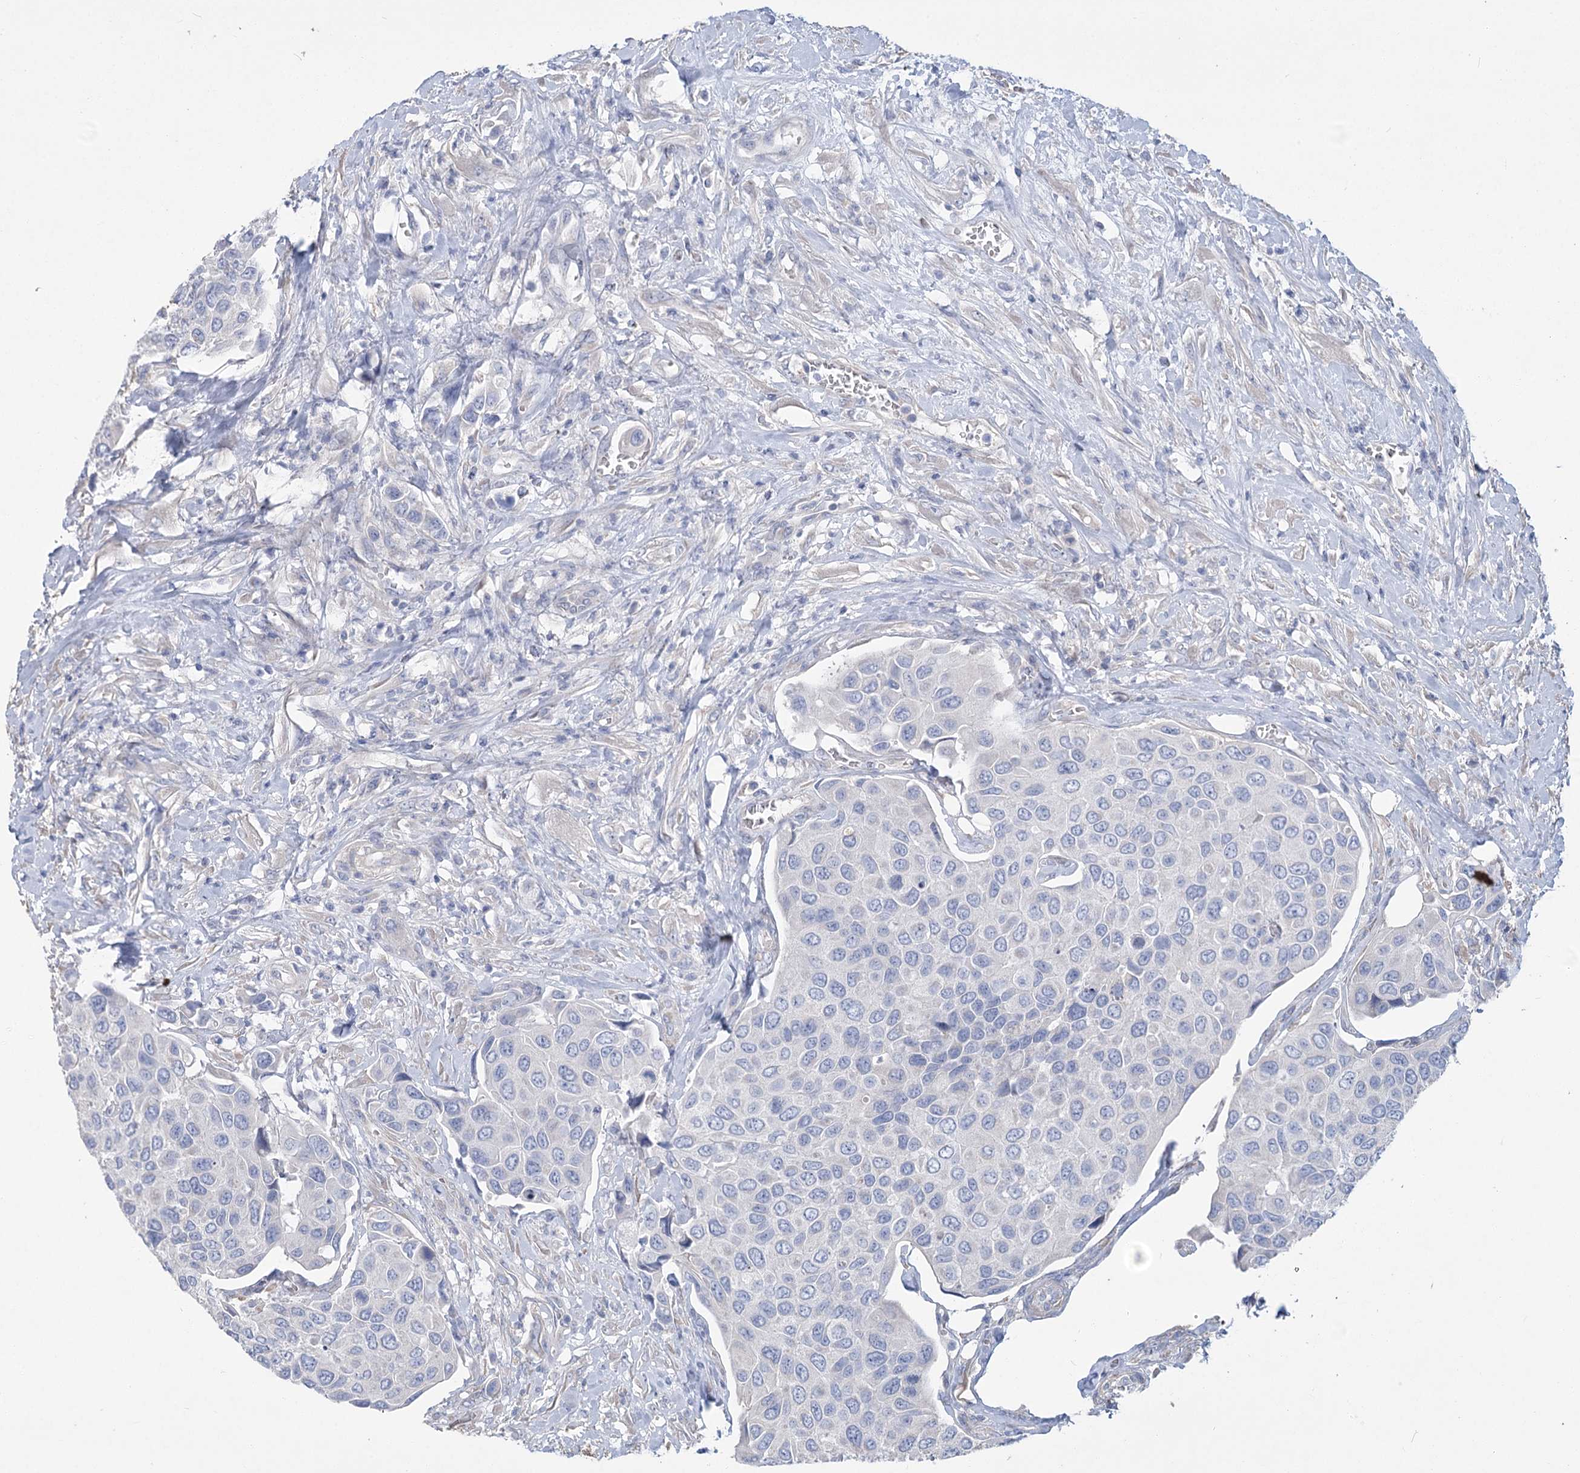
{"staining": {"intensity": "negative", "quantity": "none", "location": "none"}, "tissue": "urothelial cancer", "cell_type": "Tumor cells", "image_type": "cancer", "snomed": [{"axis": "morphology", "description": "Urothelial carcinoma, High grade"}, {"axis": "topography", "description": "Urinary bladder"}], "caption": "This is a histopathology image of immunohistochemistry staining of urothelial cancer, which shows no positivity in tumor cells. (Stains: DAB immunohistochemistry with hematoxylin counter stain, Microscopy: brightfield microscopy at high magnification).", "gene": "SLC9A3", "patient": {"sex": "male", "age": 74}}